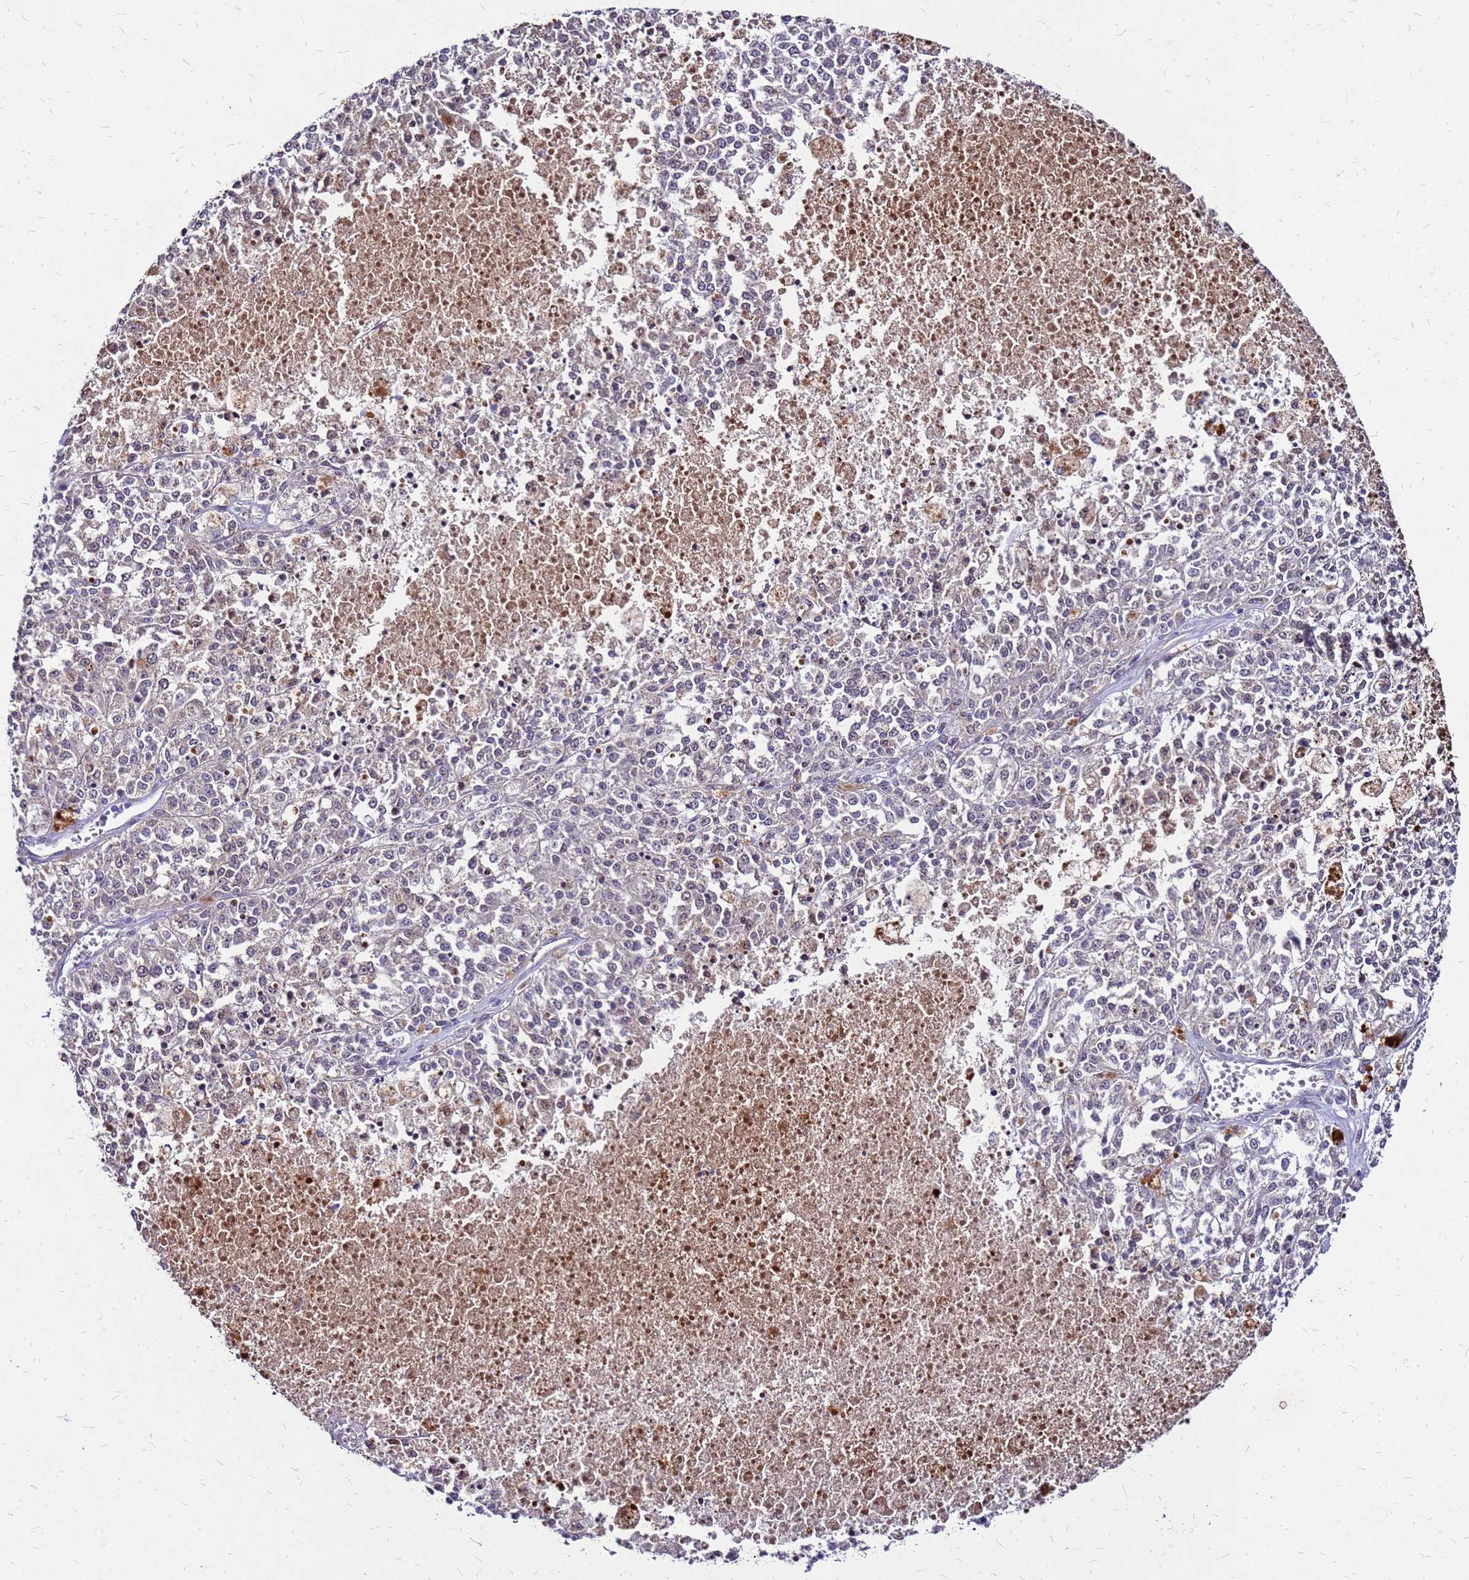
{"staining": {"intensity": "negative", "quantity": "none", "location": "none"}, "tissue": "melanoma", "cell_type": "Tumor cells", "image_type": "cancer", "snomed": [{"axis": "morphology", "description": "Malignant melanoma, NOS"}, {"axis": "topography", "description": "Skin"}], "caption": "An immunohistochemistry (IHC) image of malignant melanoma is shown. There is no staining in tumor cells of malignant melanoma.", "gene": "DUSP23", "patient": {"sex": "female", "age": 64}}